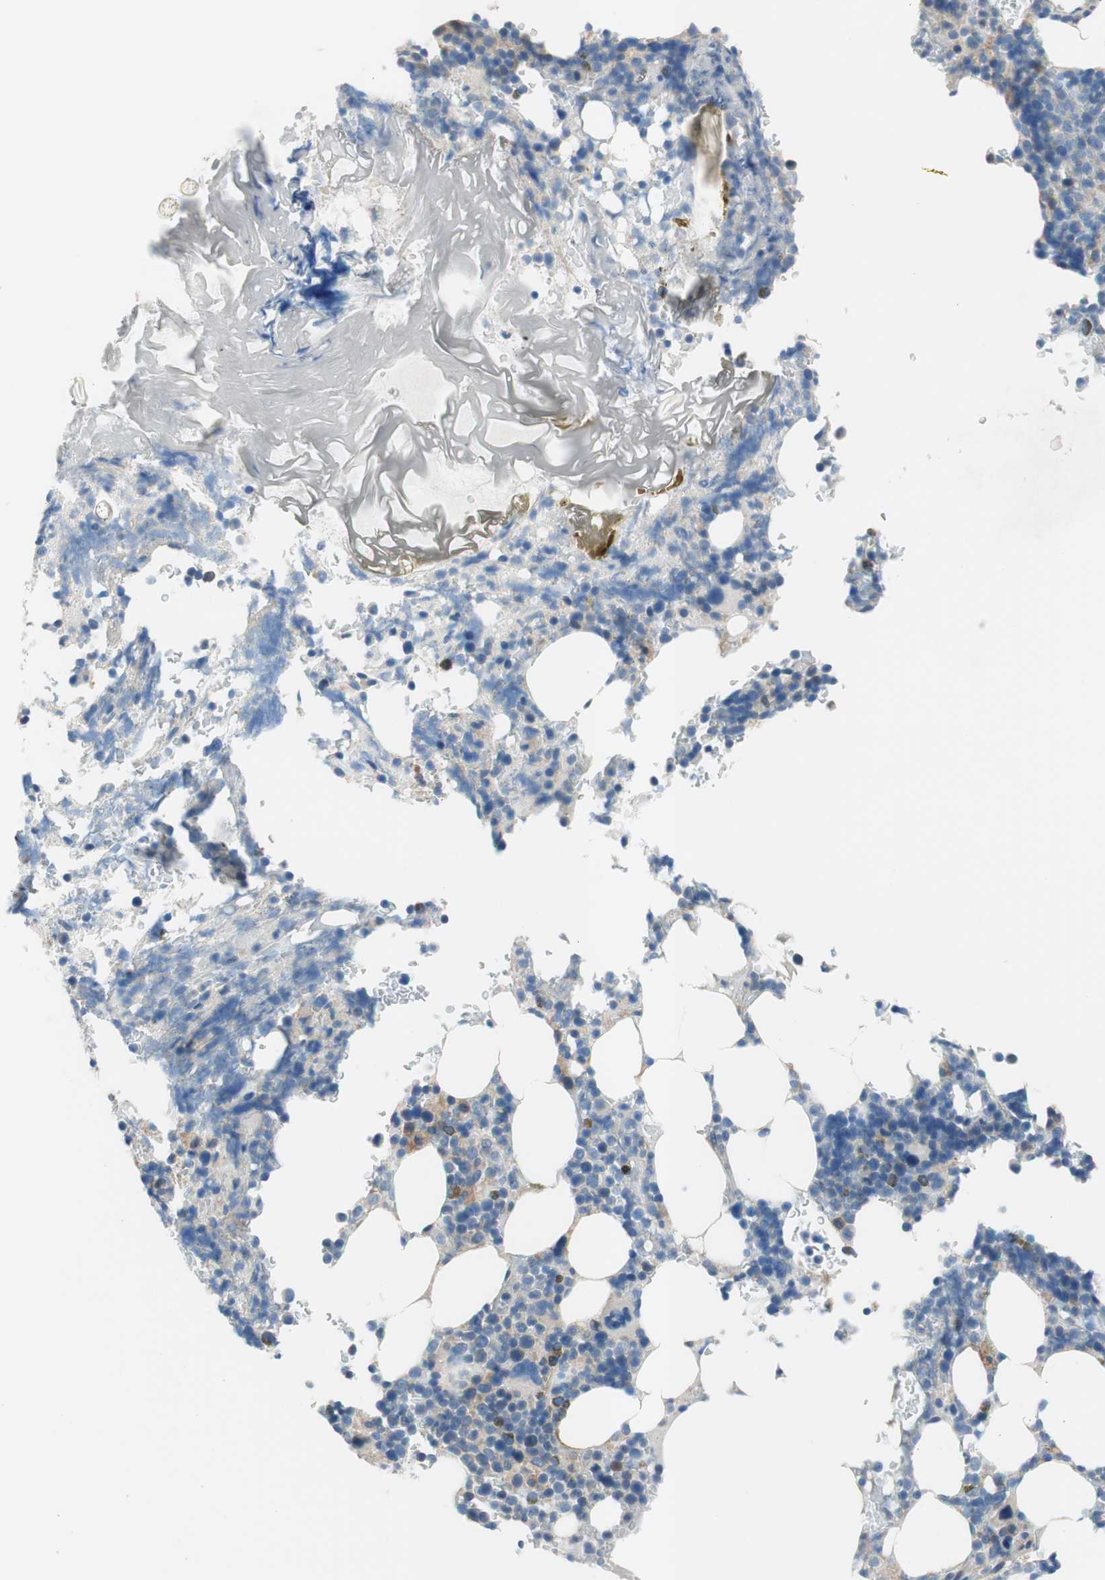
{"staining": {"intensity": "moderate", "quantity": "<25%", "location": "cytoplasmic/membranous"}, "tissue": "bone marrow", "cell_type": "Hematopoietic cells", "image_type": "normal", "snomed": [{"axis": "morphology", "description": "Normal tissue, NOS"}, {"axis": "topography", "description": "Bone marrow"}], "caption": "IHC micrograph of unremarkable bone marrow stained for a protein (brown), which reveals low levels of moderate cytoplasmic/membranous expression in approximately <25% of hematopoietic cells.", "gene": "CALML3", "patient": {"sex": "female", "age": 73}}